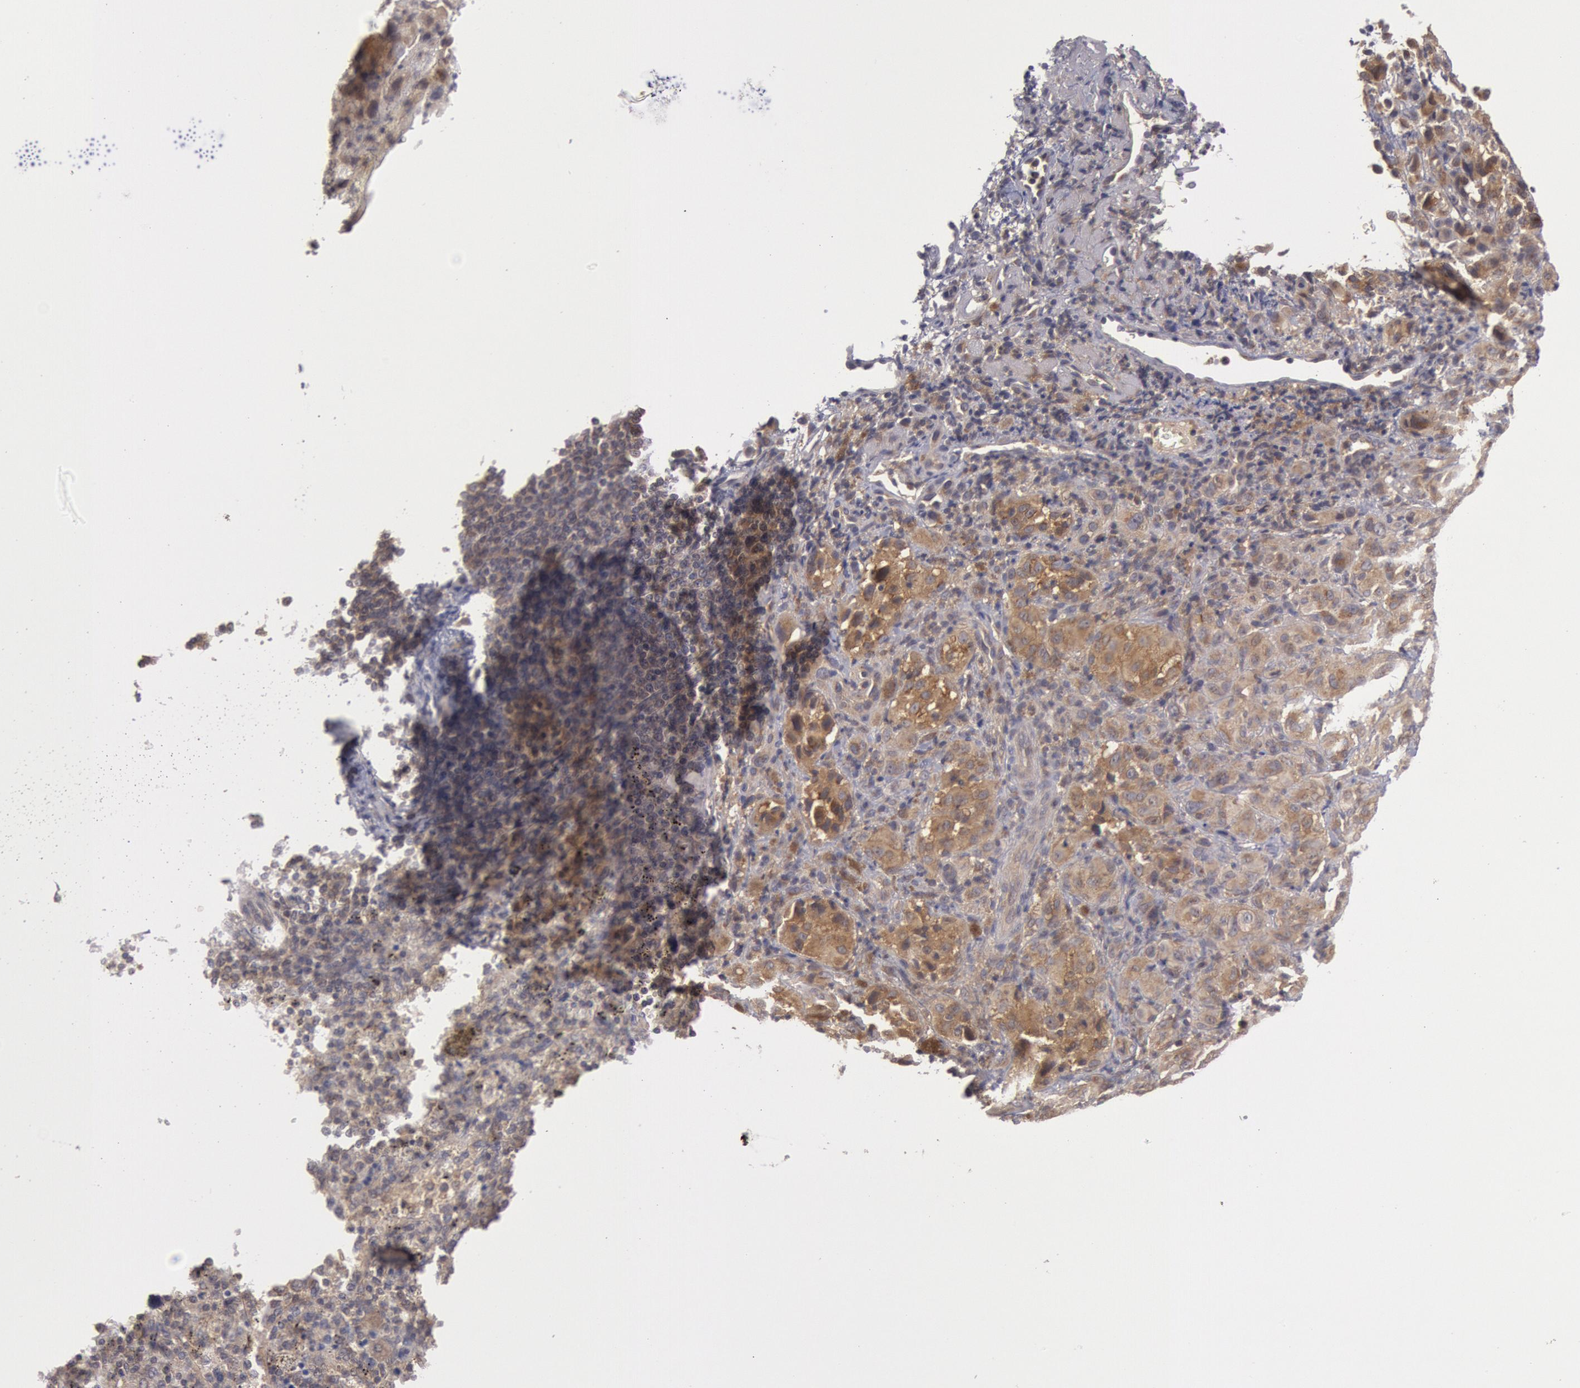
{"staining": {"intensity": "weak", "quantity": "25%-75%", "location": "cytoplasmic/membranous"}, "tissue": "melanoma", "cell_type": "Tumor cells", "image_type": "cancer", "snomed": [{"axis": "morphology", "description": "Malignant melanoma, NOS"}, {"axis": "topography", "description": "Skin"}], "caption": "Malignant melanoma tissue shows weak cytoplasmic/membranous positivity in about 25%-75% of tumor cells The protein of interest is stained brown, and the nuclei are stained in blue (DAB (3,3'-diaminobenzidine) IHC with brightfield microscopy, high magnification).", "gene": "BRAF", "patient": {"sex": "male", "age": 75}}